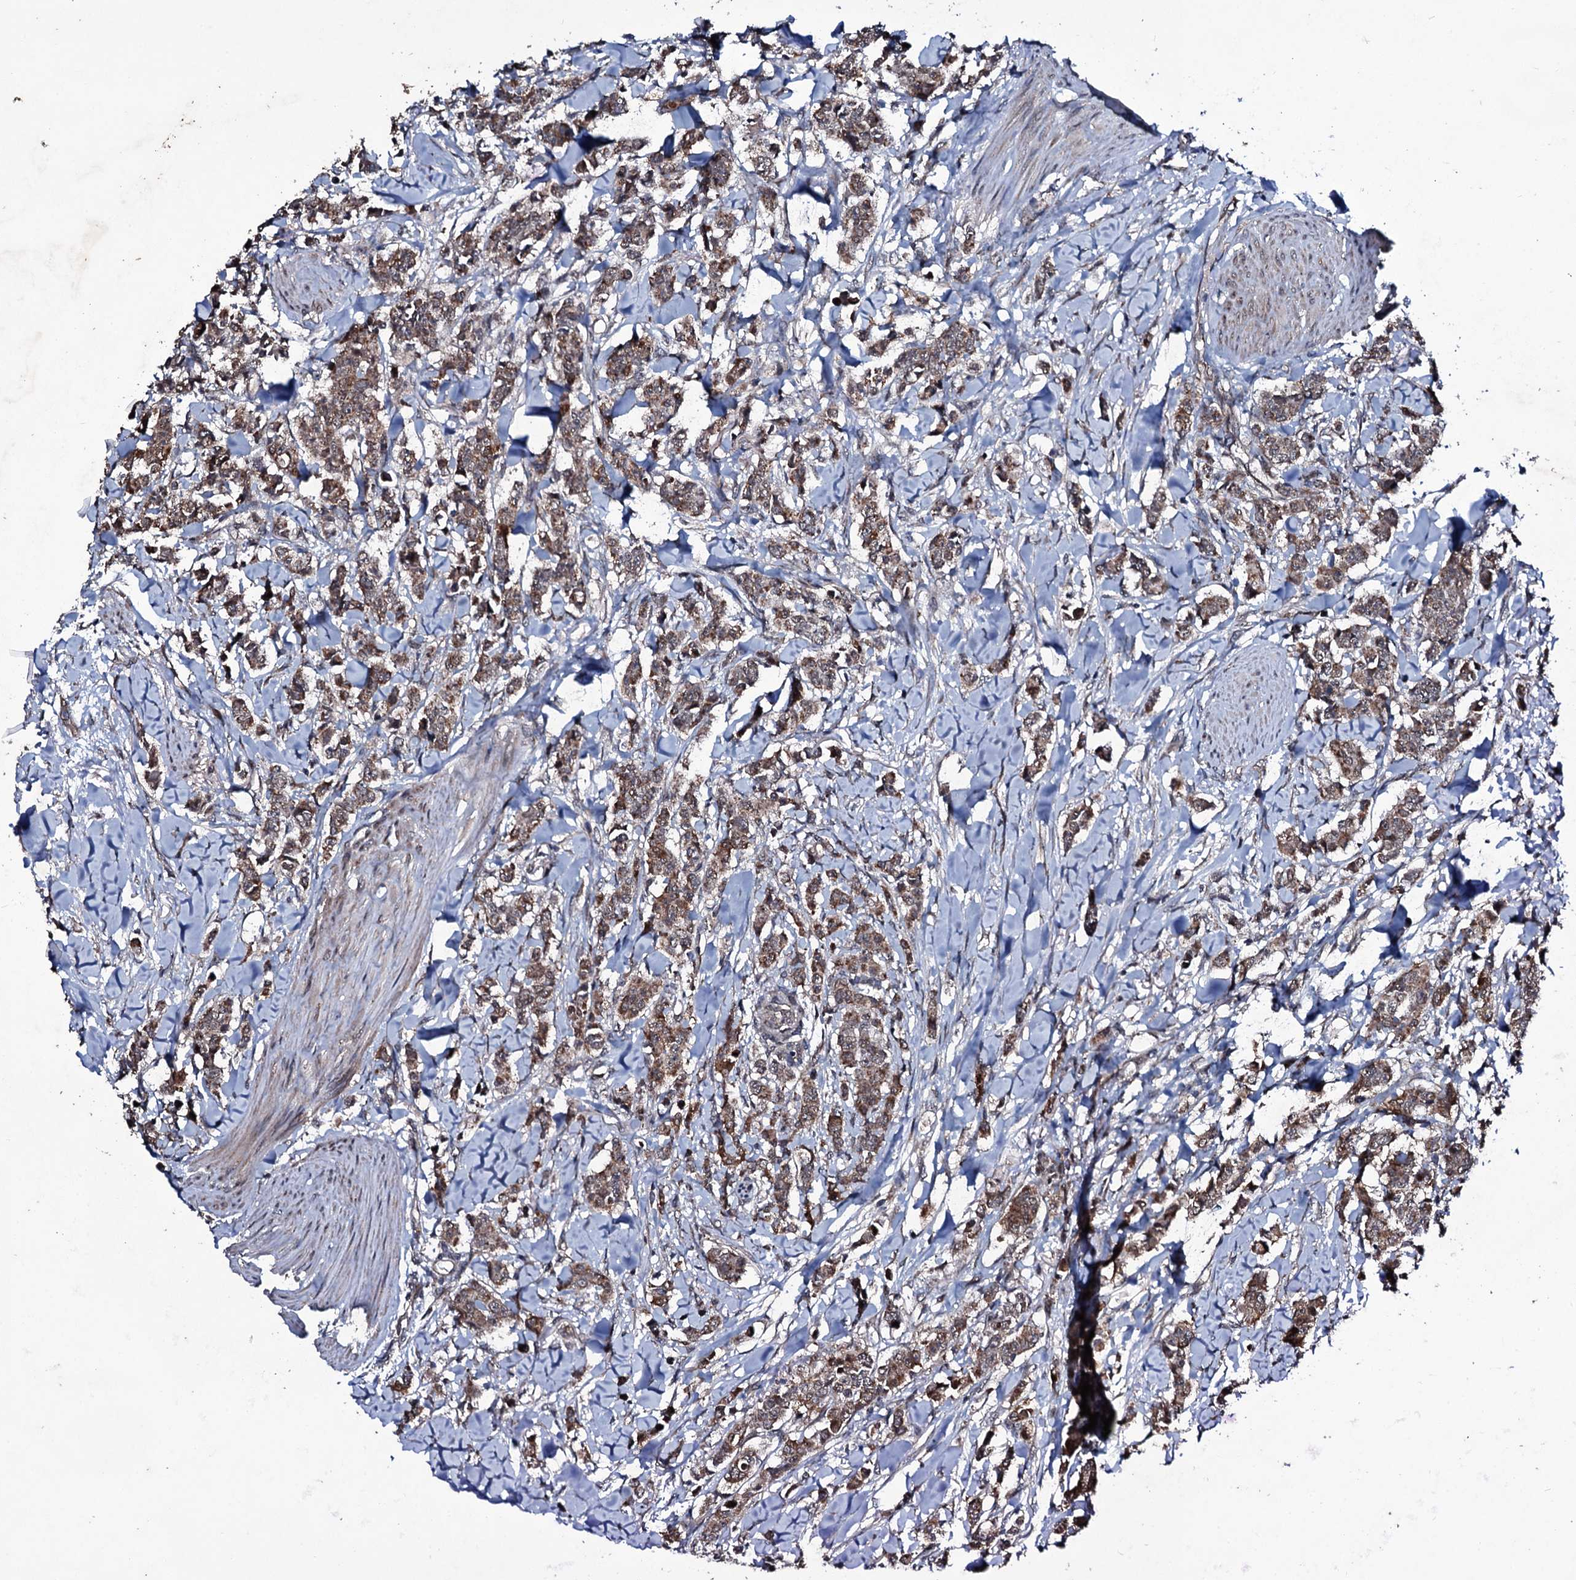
{"staining": {"intensity": "moderate", "quantity": ">75%", "location": "cytoplasmic/membranous"}, "tissue": "breast cancer", "cell_type": "Tumor cells", "image_type": "cancer", "snomed": [{"axis": "morphology", "description": "Duct carcinoma"}, {"axis": "topography", "description": "Breast"}], "caption": "Infiltrating ductal carcinoma (breast) stained with a brown dye reveals moderate cytoplasmic/membranous positive staining in about >75% of tumor cells.", "gene": "MRPS31", "patient": {"sex": "female", "age": 40}}